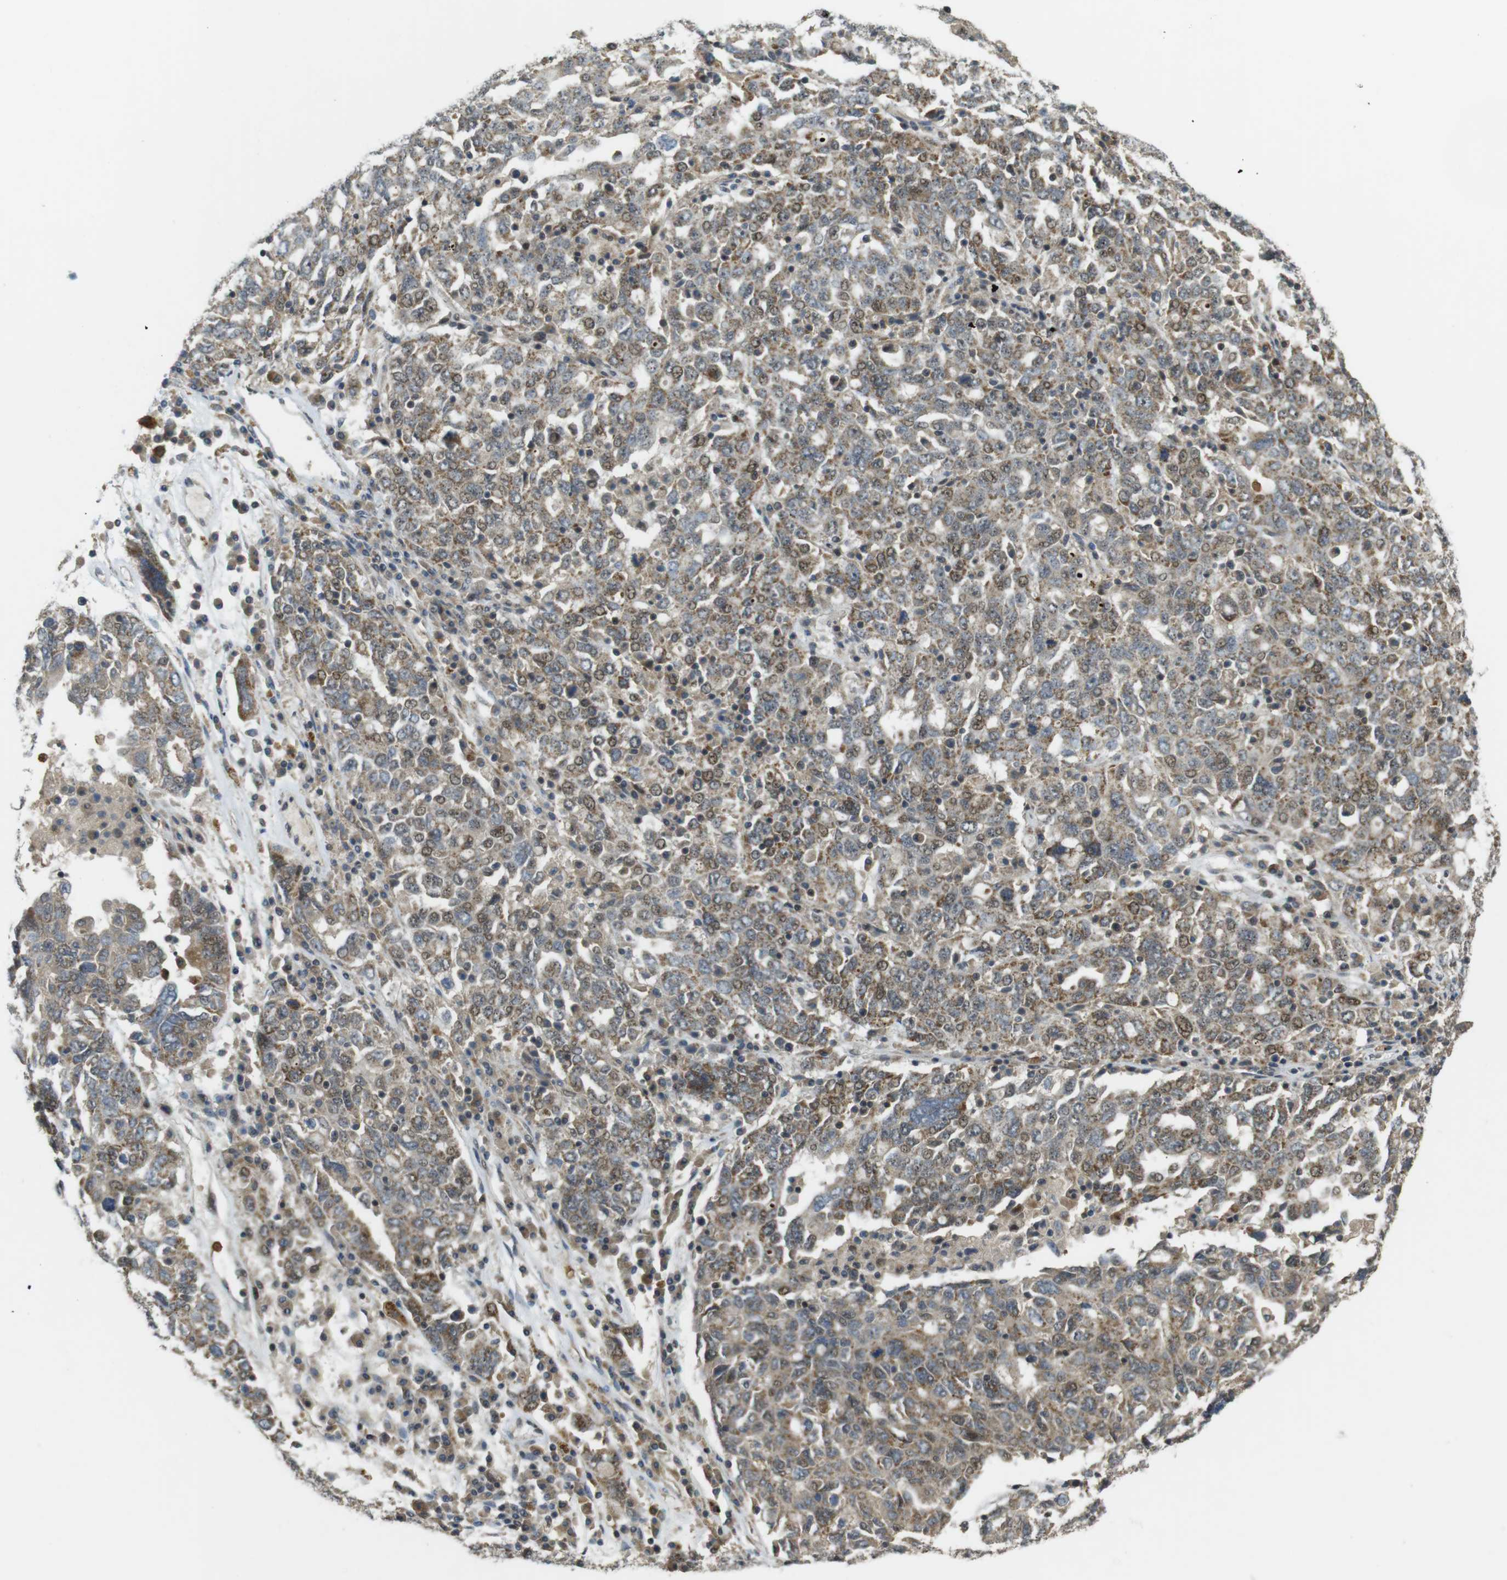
{"staining": {"intensity": "weak", "quantity": ">75%", "location": "cytoplasmic/membranous,nuclear"}, "tissue": "ovarian cancer", "cell_type": "Tumor cells", "image_type": "cancer", "snomed": [{"axis": "morphology", "description": "Carcinoma, endometroid"}, {"axis": "topography", "description": "Ovary"}], "caption": "IHC (DAB) staining of human ovarian endometroid carcinoma exhibits weak cytoplasmic/membranous and nuclear protein positivity in about >75% of tumor cells. (Brightfield microscopy of DAB IHC at high magnification).", "gene": "TMX3", "patient": {"sex": "female", "age": 62}}